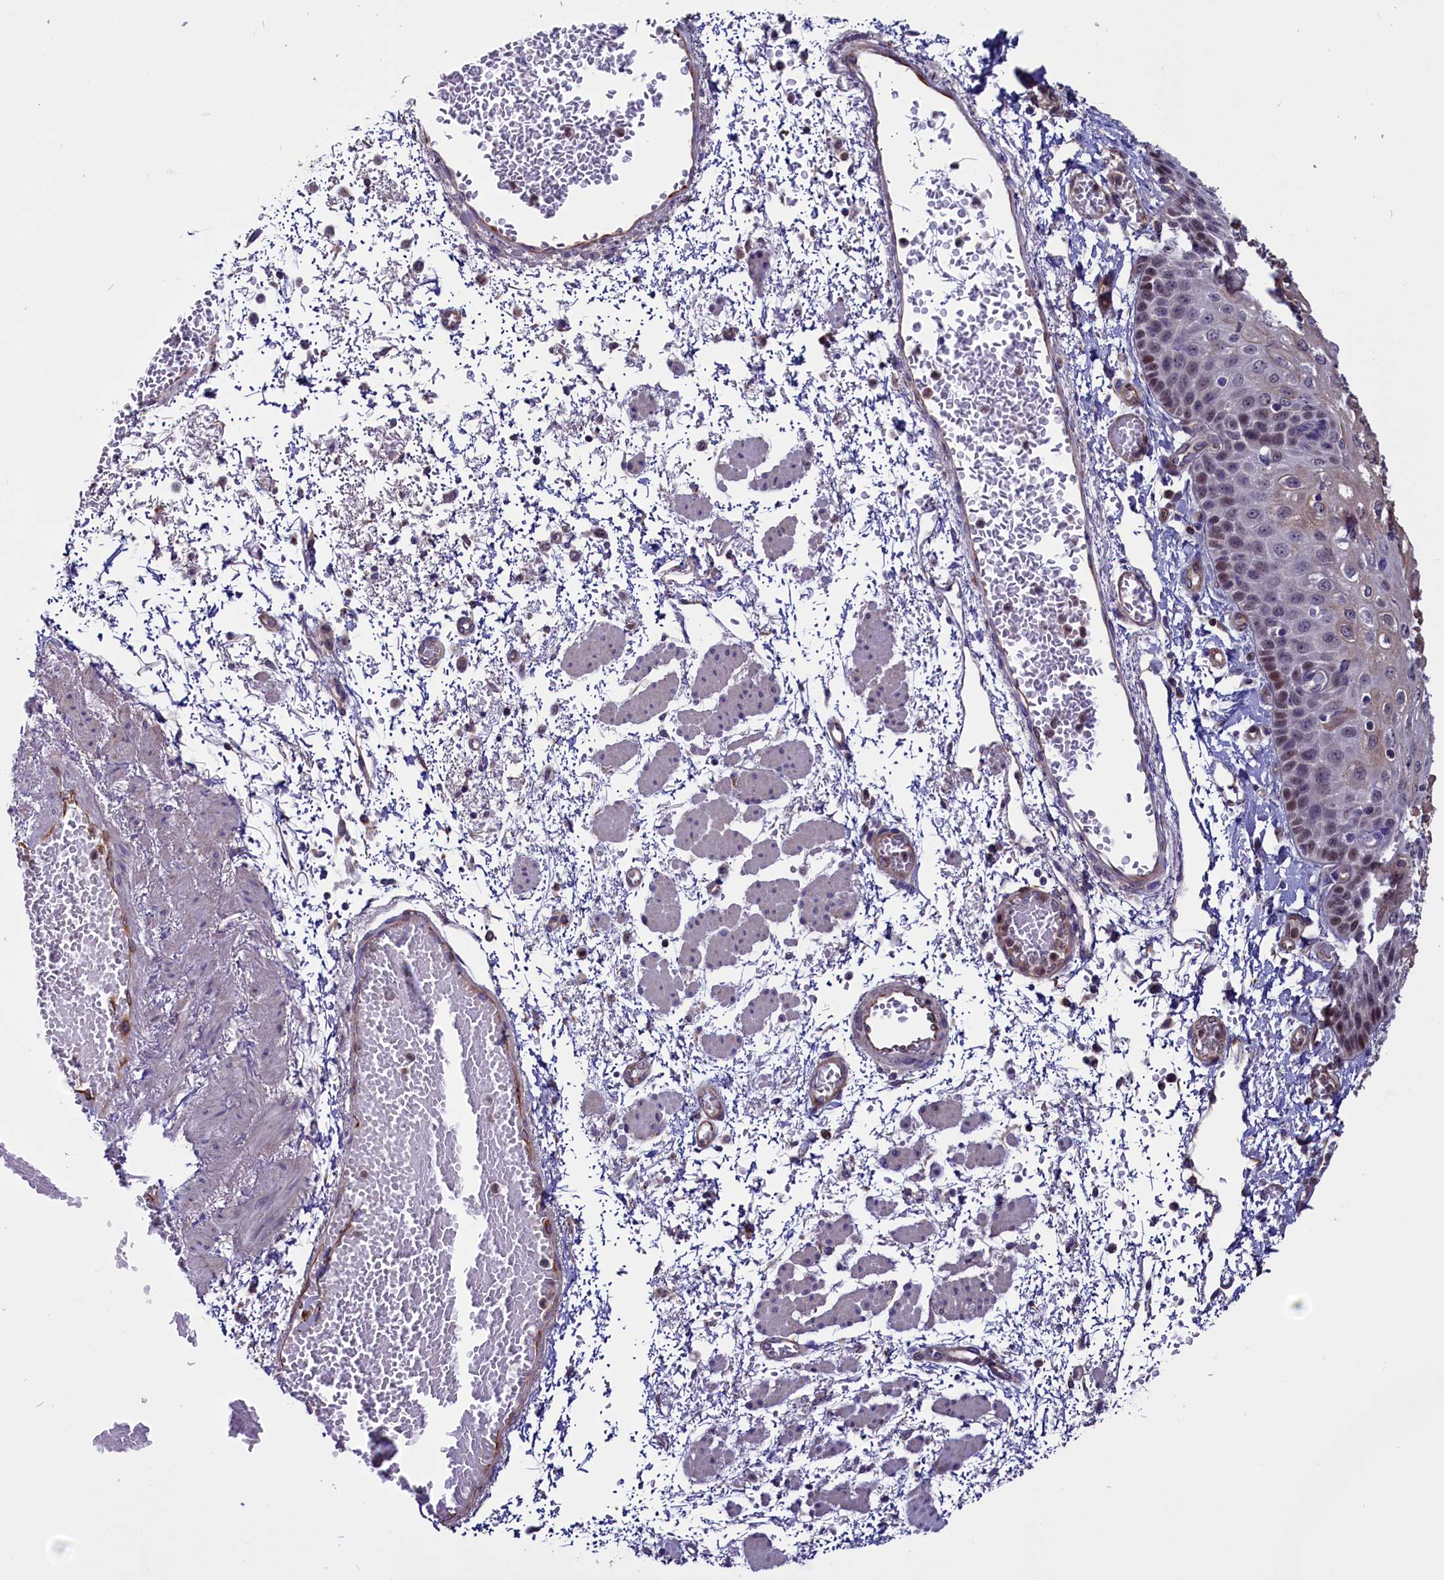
{"staining": {"intensity": "moderate", "quantity": "<25%", "location": "nuclear"}, "tissue": "esophagus", "cell_type": "Squamous epithelial cells", "image_type": "normal", "snomed": [{"axis": "morphology", "description": "Normal tissue, NOS"}, {"axis": "topography", "description": "Esophagus"}], "caption": "Immunohistochemical staining of unremarkable esophagus displays low levels of moderate nuclear expression in approximately <25% of squamous epithelial cells.", "gene": "PDILT", "patient": {"sex": "male", "age": 81}}